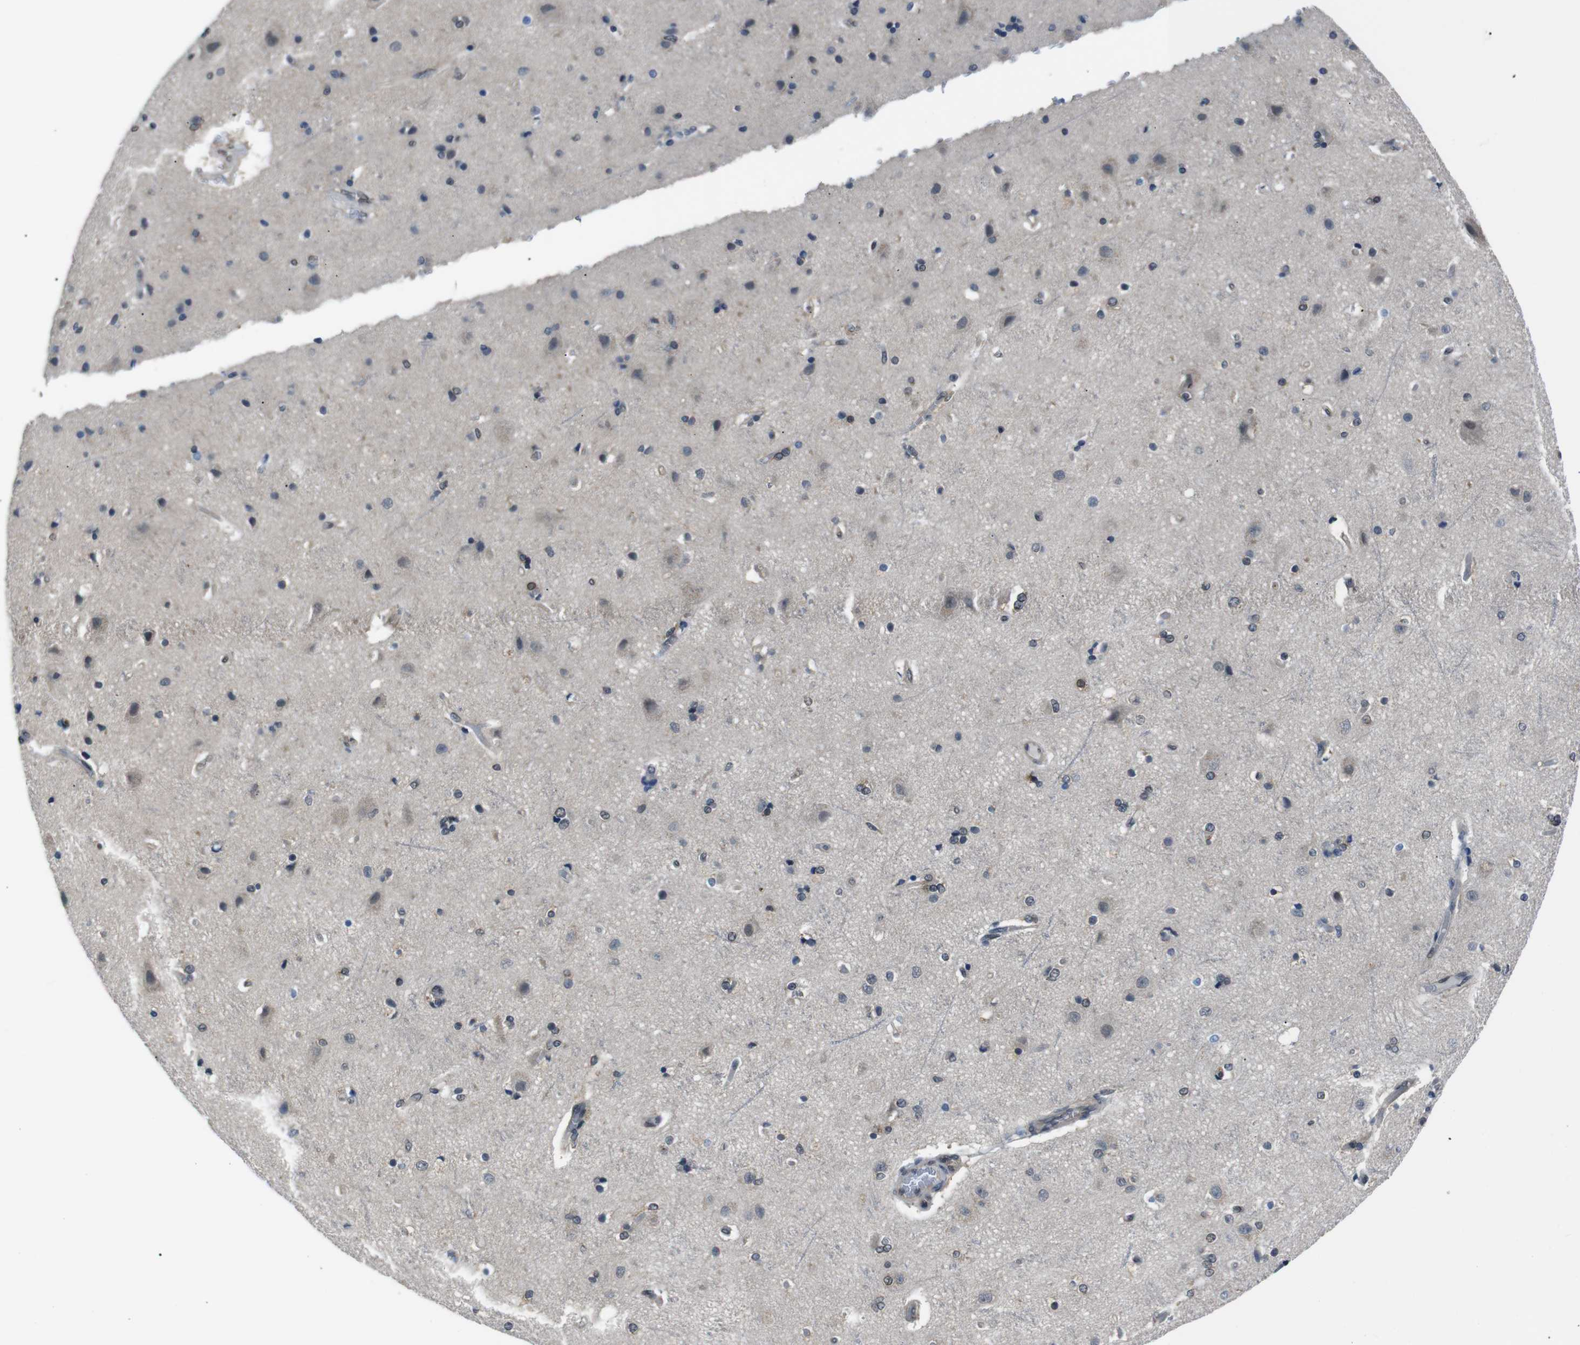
{"staining": {"intensity": "weak", "quantity": "25%-75%", "location": "cytoplasmic/membranous"}, "tissue": "cerebral cortex", "cell_type": "Endothelial cells", "image_type": "normal", "snomed": [{"axis": "morphology", "description": "Normal tissue, NOS"}, {"axis": "topography", "description": "Cerebral cortex"}], "caption": "Immunohistochemical staining of benign cerebral cortex shows weak cytoplasmic/membranous protein positivity in approximately 25%-75% of endothelial cells. (DAB IHC, brown staining for protein, blue staining for nuclei).", "gene": "UBXN1", "patient": {"sex": "female", "age": 54}}